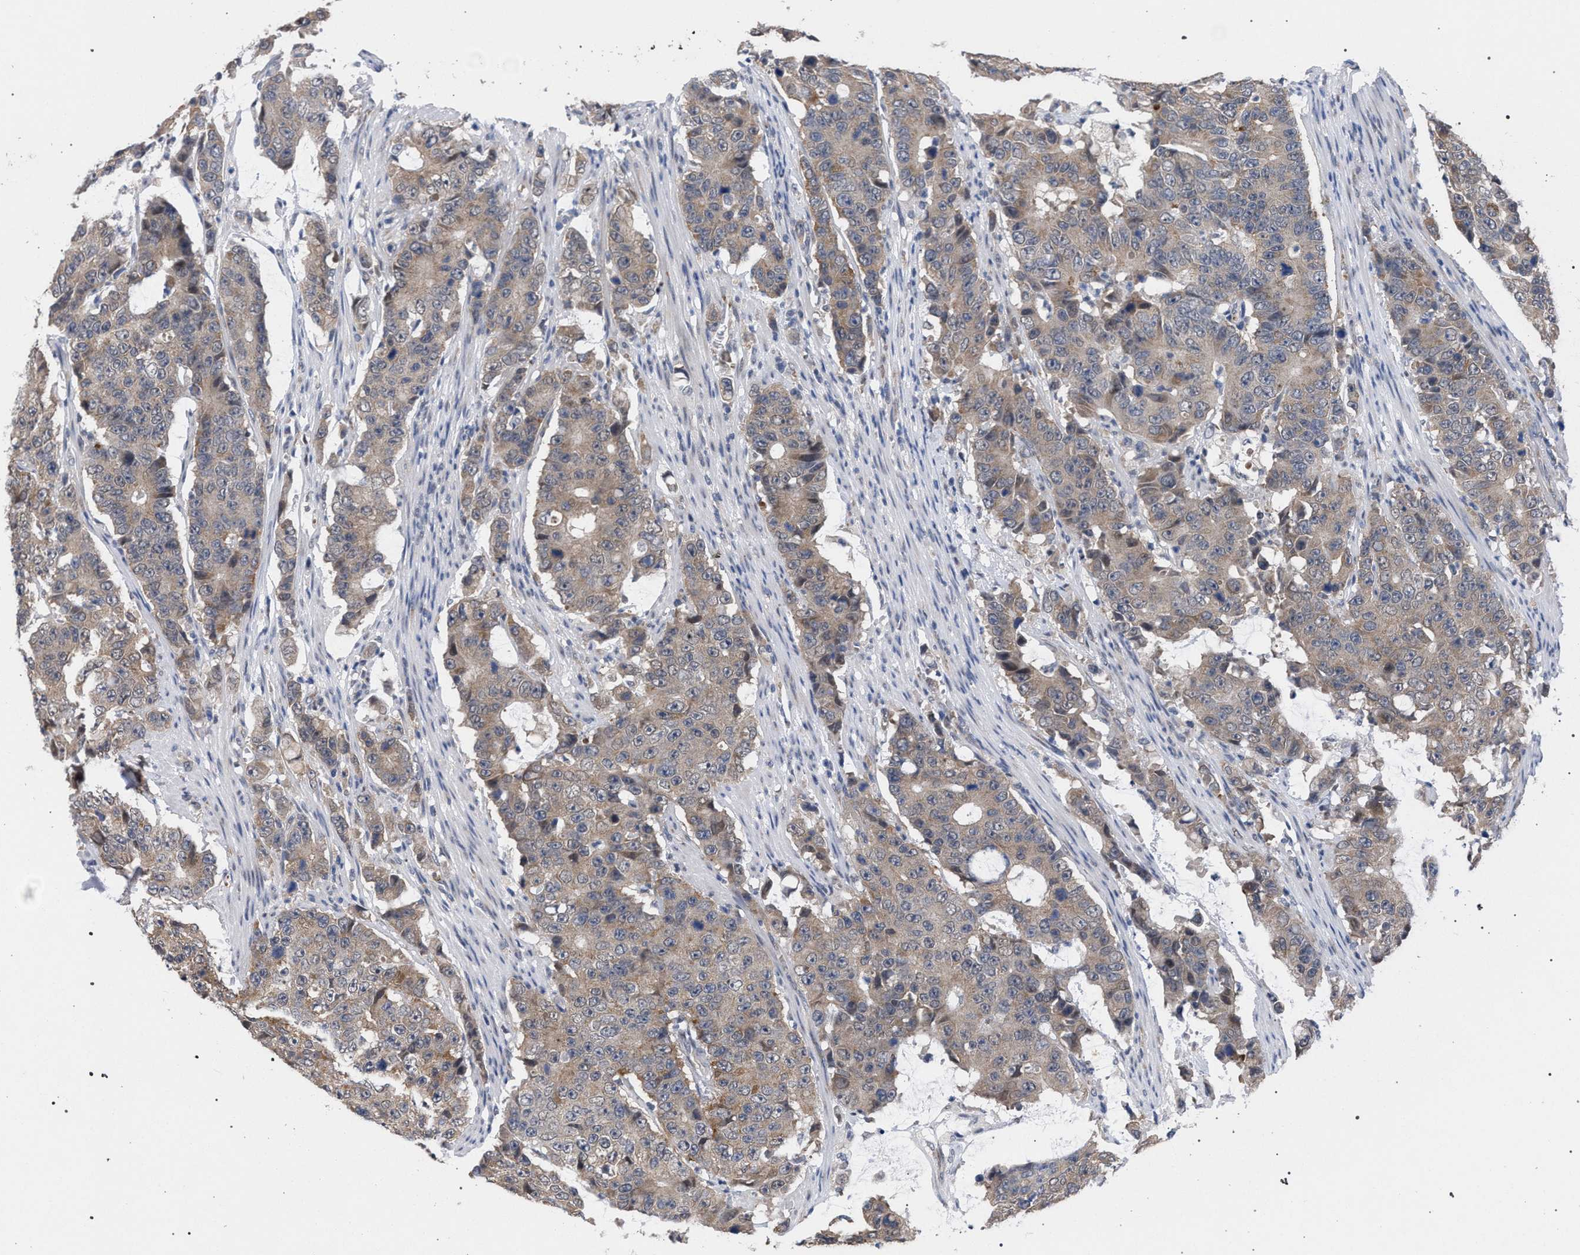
{"staining": {"intensity": "weak", "quantity": ">75%", "location": "cytoplasmic/membranous"}, "tissue": "colorectal cancer", "cell_type": "Tumor cells", "image_type": "cancer", "snomed": [{"axis": "morphology", "description": "Adenocarcinoma, NOS"}, {"axis": "topography", "description": "Colon"}], "caption": "Immunohistochemistry (IHC) photomicrograph of neoplastic tissue: adenocarcinoma (colorectal) stained using immunohistochemistry (IHC) displays low levels of weak protein expression localized specifically in the cytoplasmic/membranous of tumor cells, appearing as a cytoplasmic/membranous brown color.", "gene": "GOLGA2", "patient": {"sex": "female", "age": 86}}